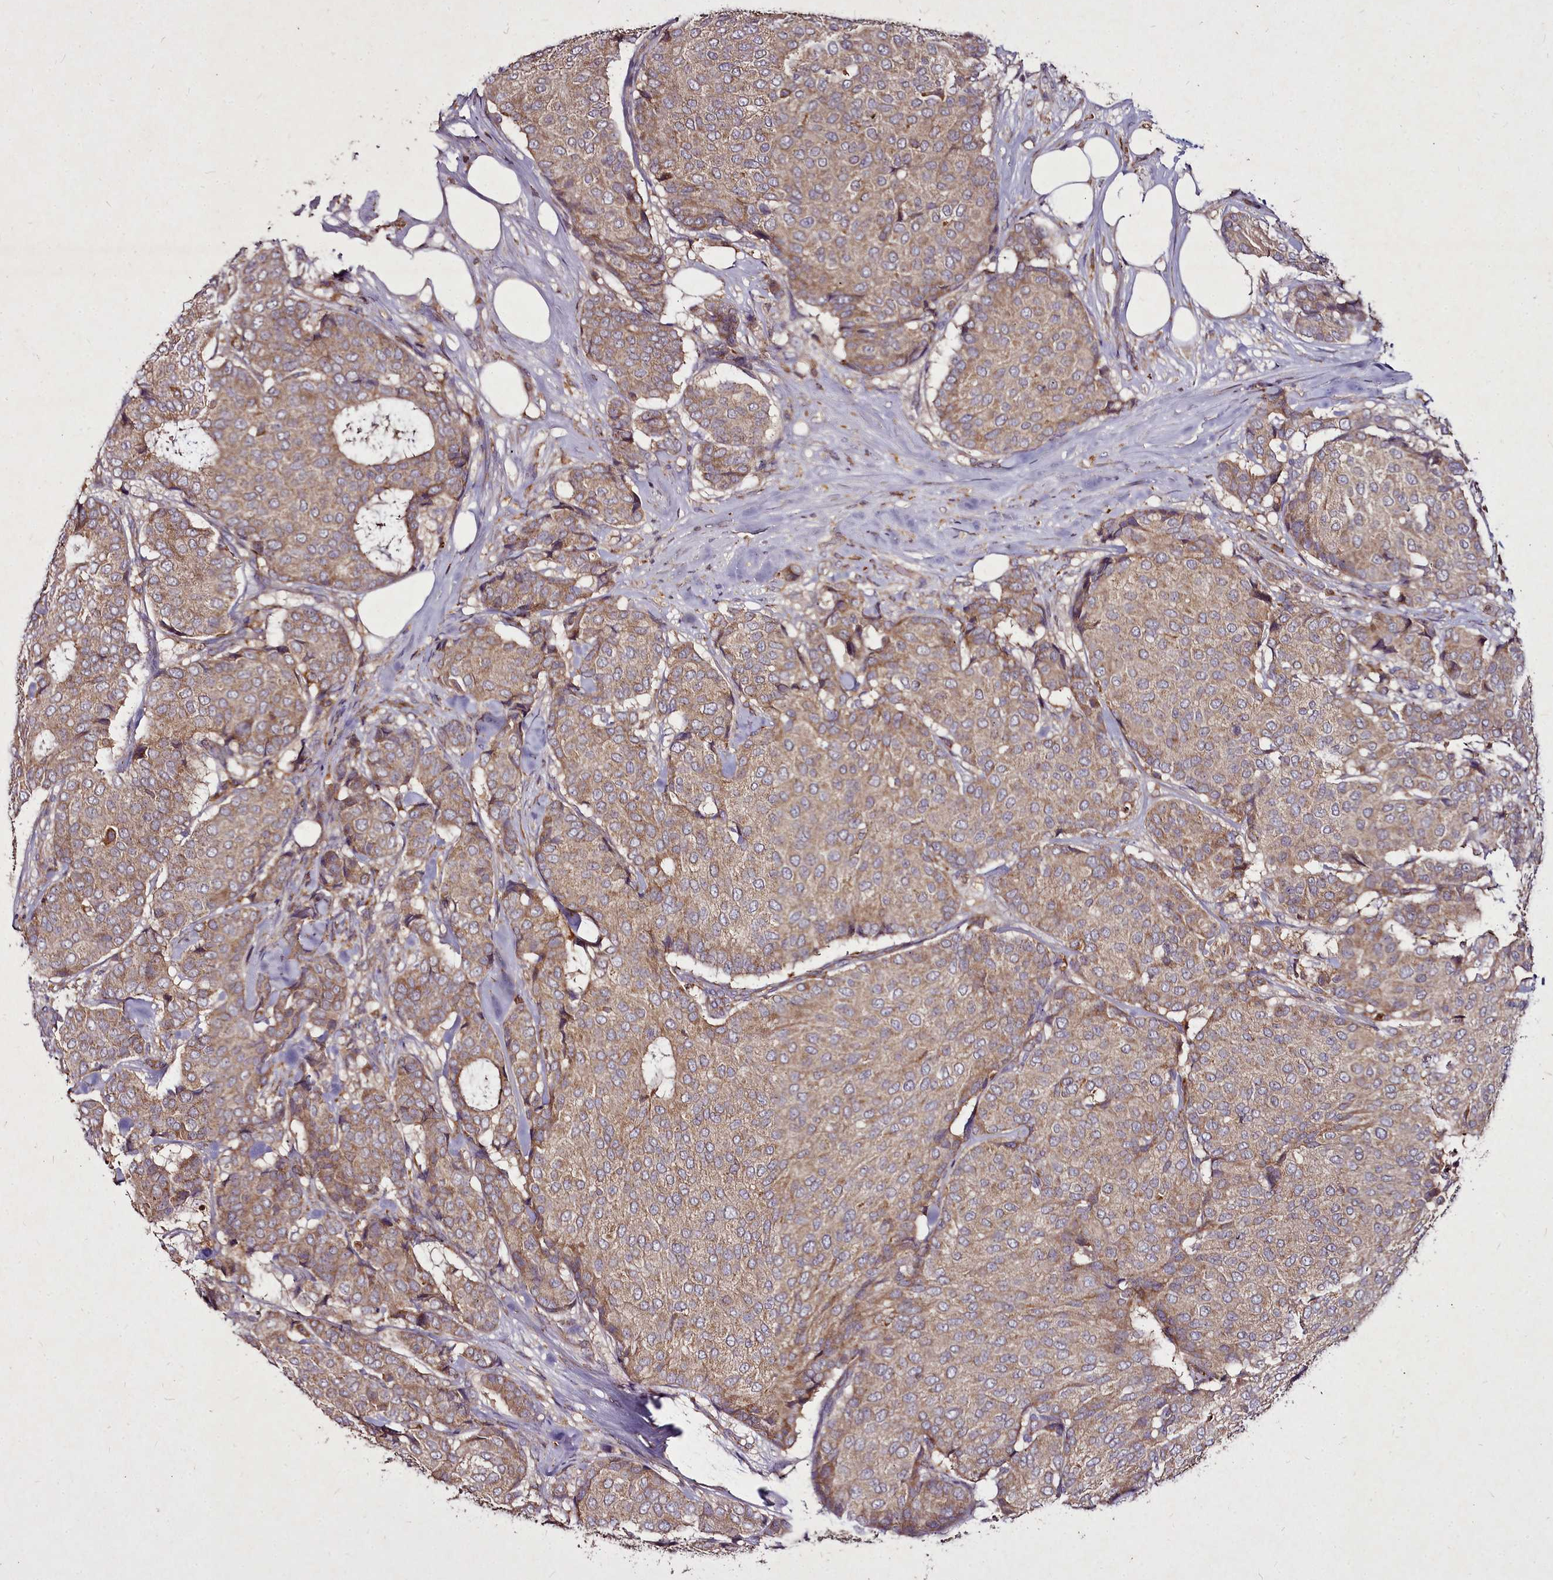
{"staining": {"intensity": "moderate", "quantity": ">75%", "location": "cytoplasmic/membranous"}, "tissue": "breast cancer", "cell_type": "Tumor cells", "image_type": "cancer", "snomed": [{"axis": "morphology", "description": "Duct carcinoma"}, {"axis": "topography", "description": "Breast"}], "caption": "Invasive ductal carcinoma (breast) stained with DAB IHC displays medium levels of moderate cytoplasmic/membranous expression in approximately >75% of tumor cells.", "gene": "NCKAP1L", "patient": {"sex": "female", "age": 75}}